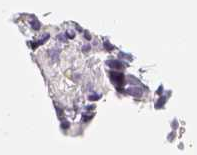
{"staining": {"intensity": "negative", "quantity": "none", "location": "none"}, "tissue": "nasopharynx", "cell_type": "Respiratory epithelial cells", "image_type": "normal", "snomed": [{"axis": "morphology", "description": "Normal tissue, NOS"}, {"axis": "topography", "description": "Nasopharynx"}], "caption": "Respiratory epithelial cells show no significant protein expression in benign nasopharynx. The staining is performed using DAB brown chromogen with nuclei counter-stained in using hematoxylin.", "gene": "THY1", "patient": {"sex": "male", "age": 67}}